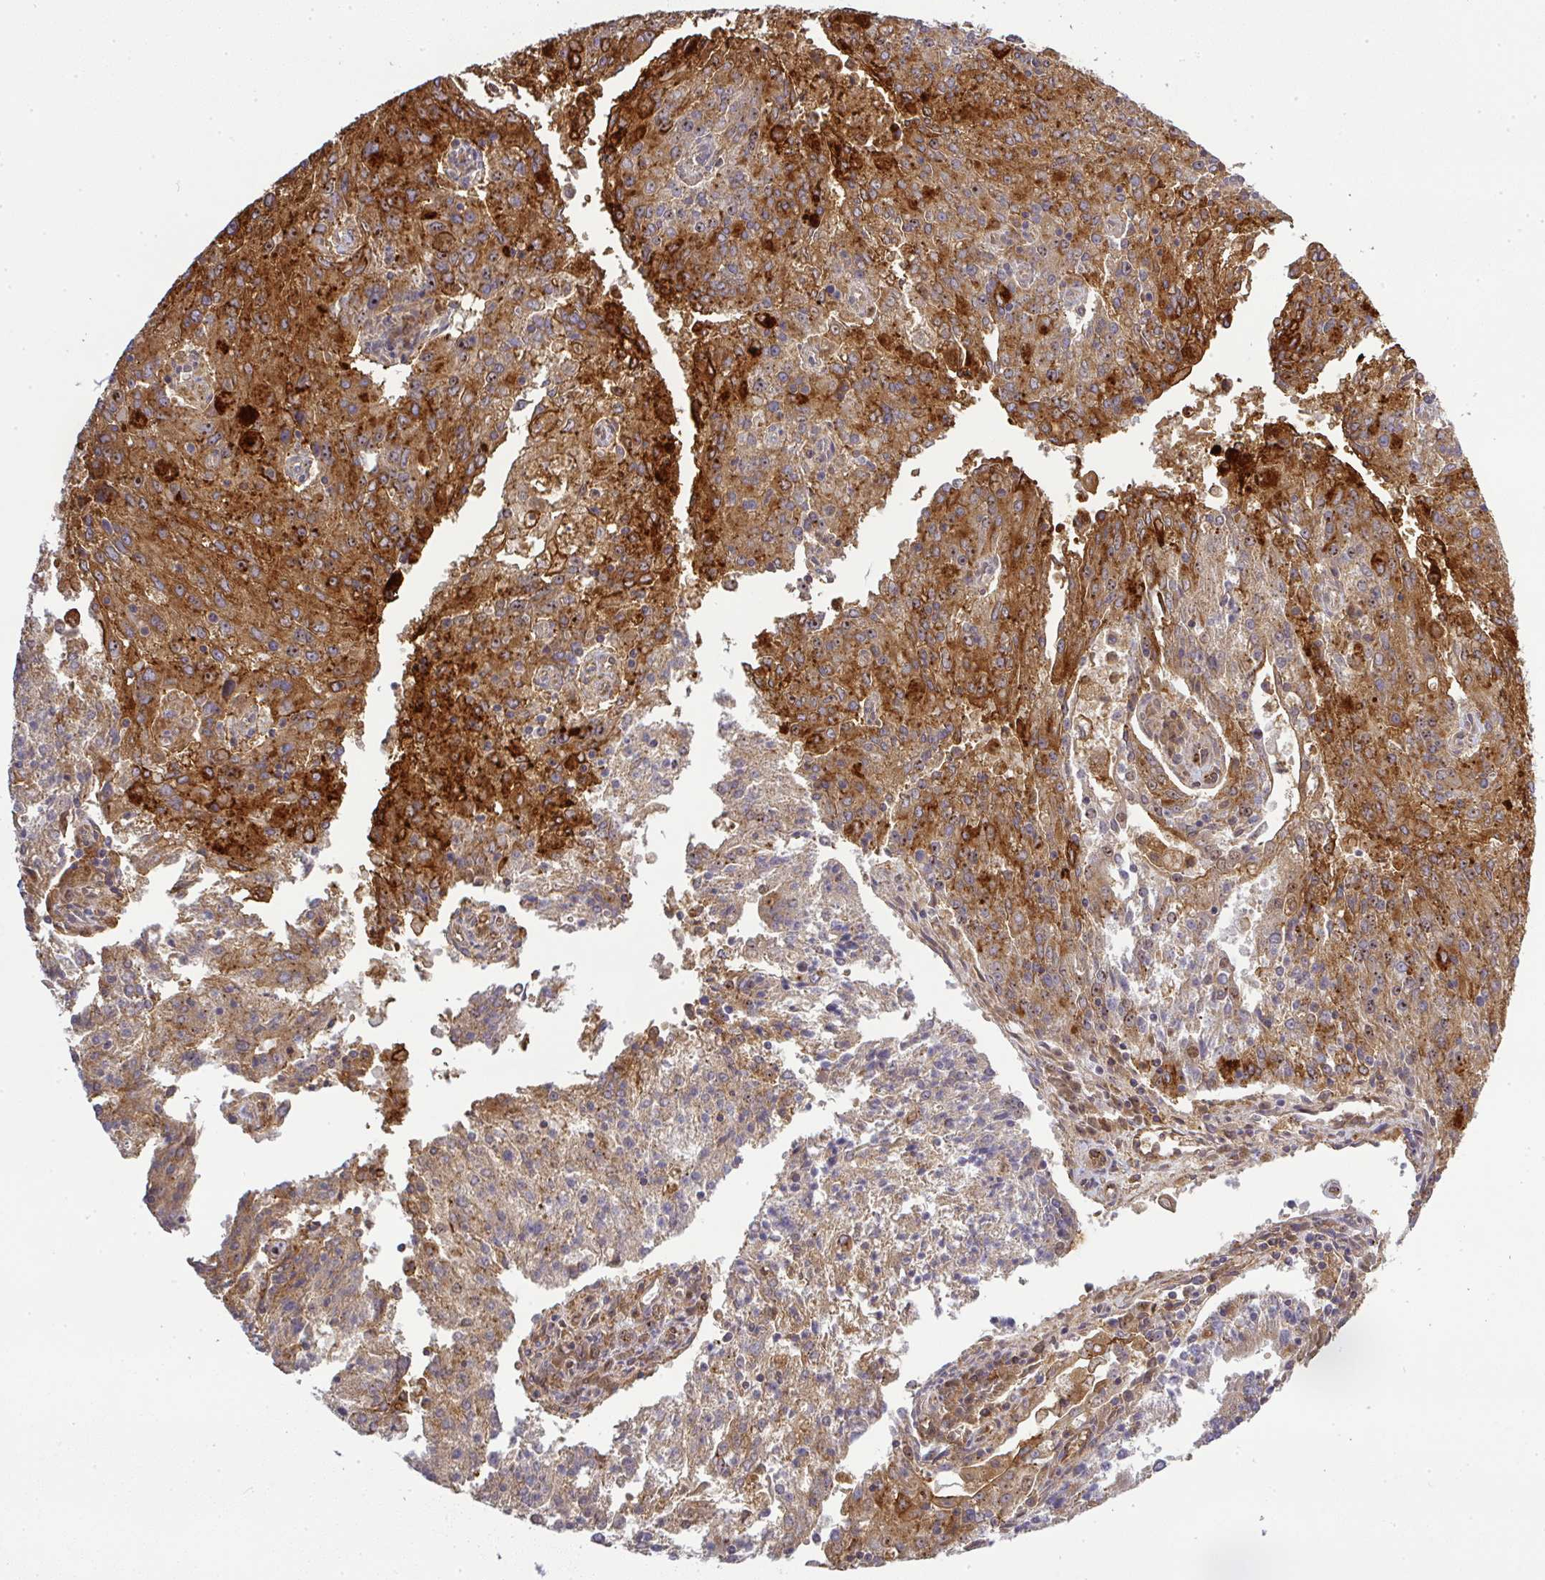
{"staining": {"intensity": "strong", "quantity": "25%-75%", "location": "cytoplasmic/membranous"}, "tissue": "endometrial cancer", "cell_type": "Tumor cells", "image_type": "cancer", "snomed": [{"axis": "morphology", "description": "Adenocarcinoma, NOS"}, {"axis": "topography", "description": "Endometrium"}], "caption": "A high-resolution photomicrograph shows immunohistochemistry (IHC) staining of adenocarcinoma (endometrial), which demonstrates strong cytoplasmic/membranous staining in about 25%-75% of tumor cells.", "gene": "FAM153A", "patient": {"sex": "female", "age": 82}}